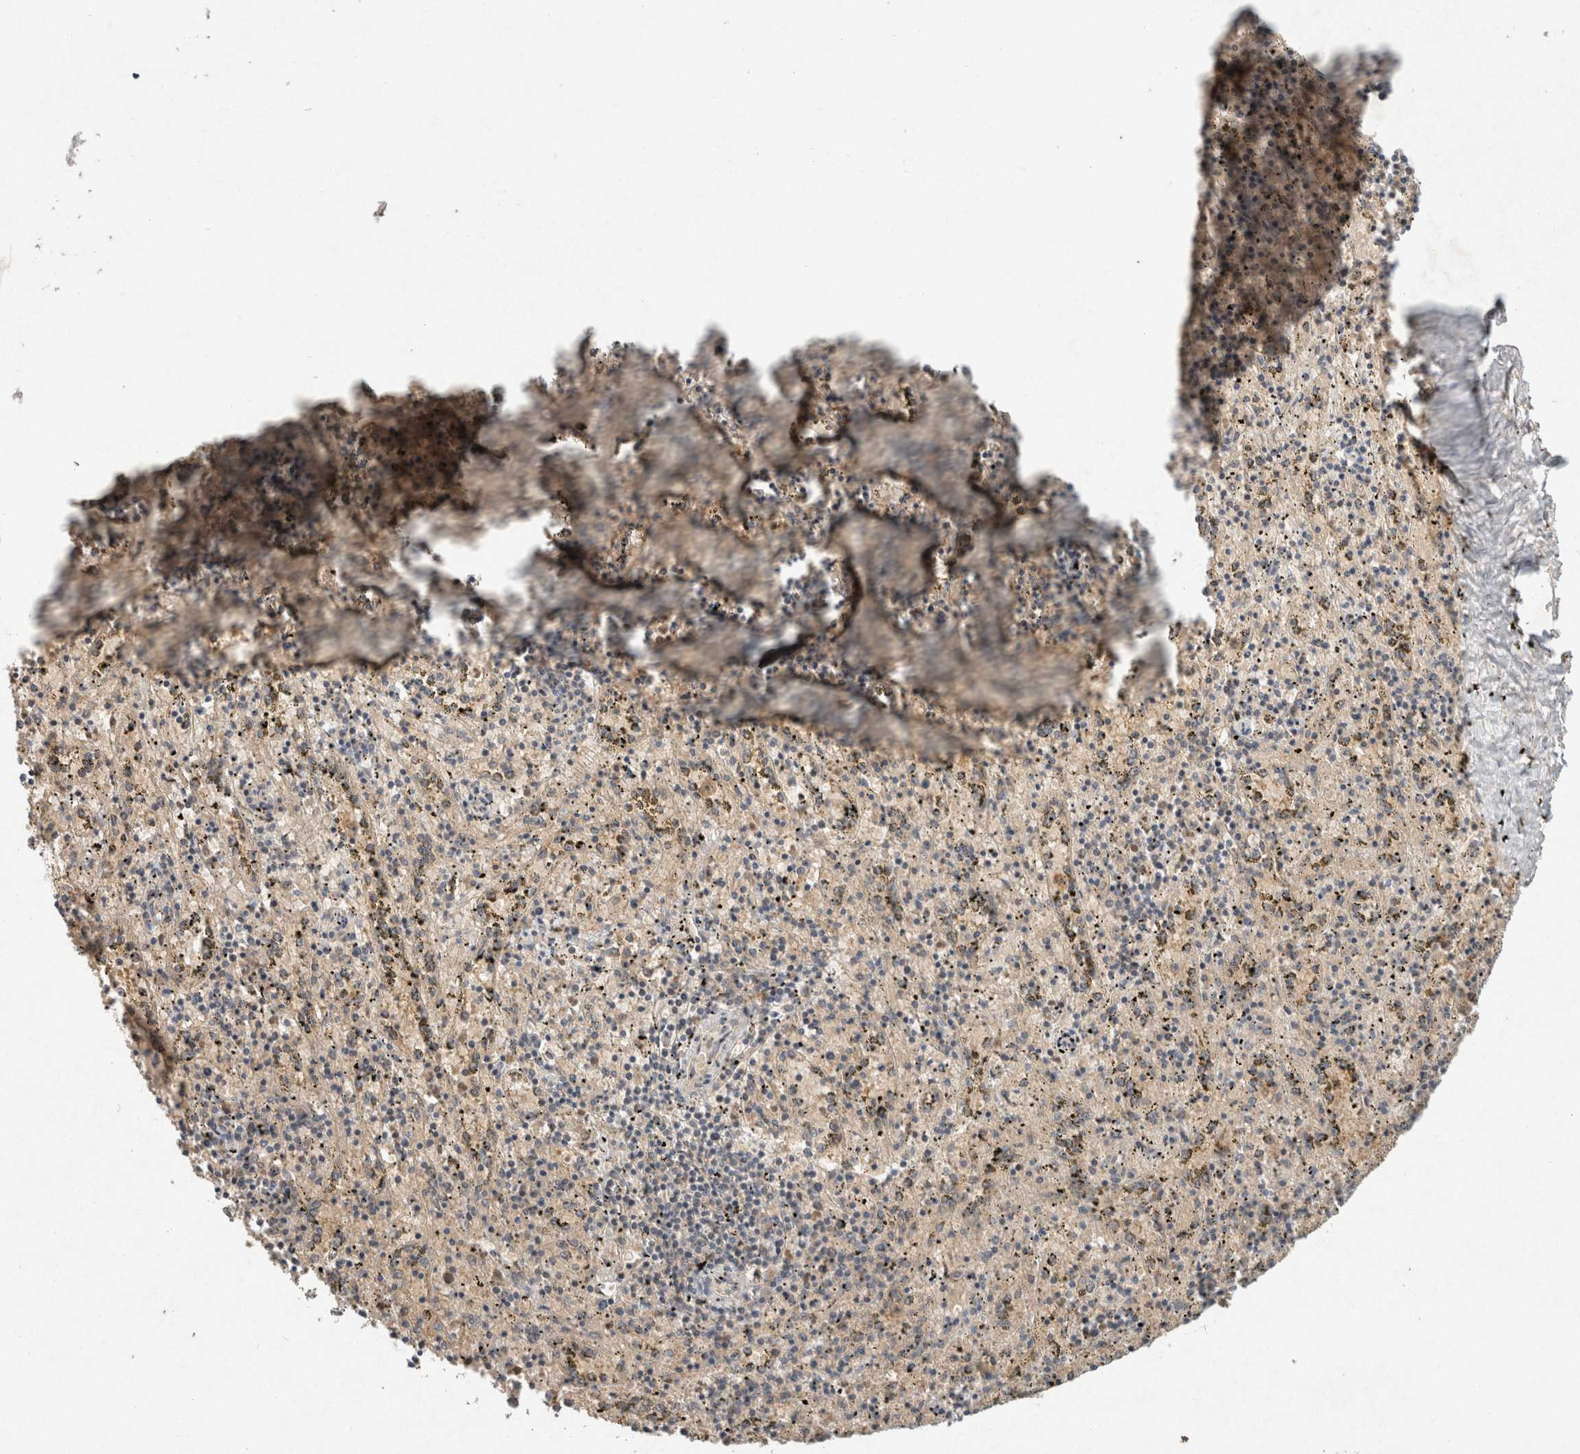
{"staining": {"intensity": "weak", "quantity": "<25%", "location": "cytoplasmic/membranous"}, "tissue": "spleen", "cell_type": "Cells in red pulp", "image_type": "normal", "snomed": [{"axis": "morphology", "description": "Normal tissue, NOS"}, {"axis": "topography", "description": "Spleen"}], "caption": "Immunohistochemistry image of normal spleen: human spleen stained with DAB shows no significant protein expression in cells in red pulp.", "gene": "LOXL2", "patient": {"sex": "male", "age": 72}}